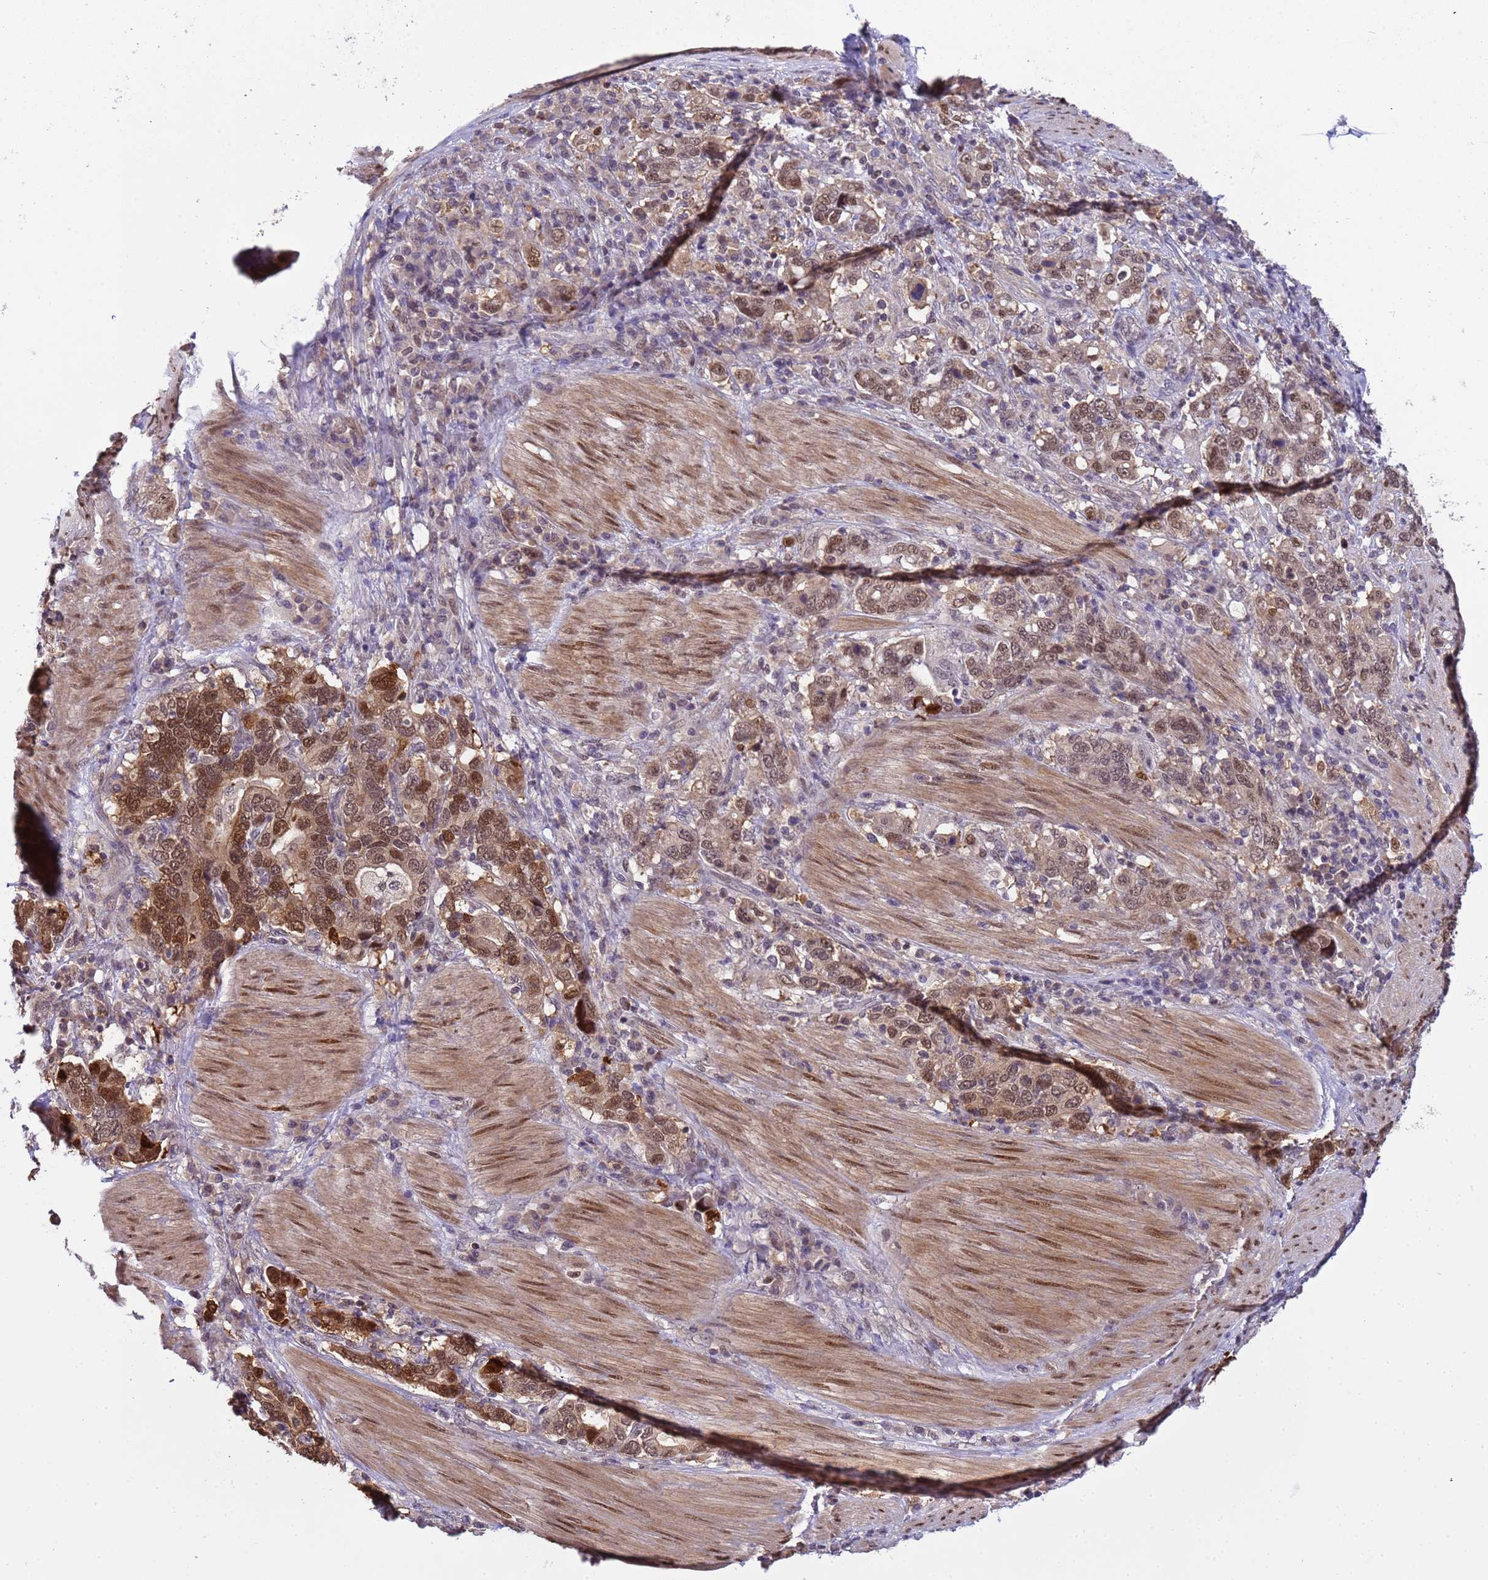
{"staining": {"intensity": "moderate", "quantity": ">75%", "location": "nuclear"}, "tissue": "stomach cancer", "cell_type": "Tumor cells", "image_type": "cancer", "snomed": [{"axis": "morphology", "description": "Adenocarcinoma, NOS"}, {"axis": "topography", "description": "Stomach, upper"}, {"axis": "topography", "description": "Stomach"}], "caption": "Approximately >75% of tumor cells in human stomach adenocarcinoma display moderate nuclear protein positivity as visualized by brown immunohistochemical staining.", "gene": "ZBTB5", "patient": {"sex": "male", "age": 62}}